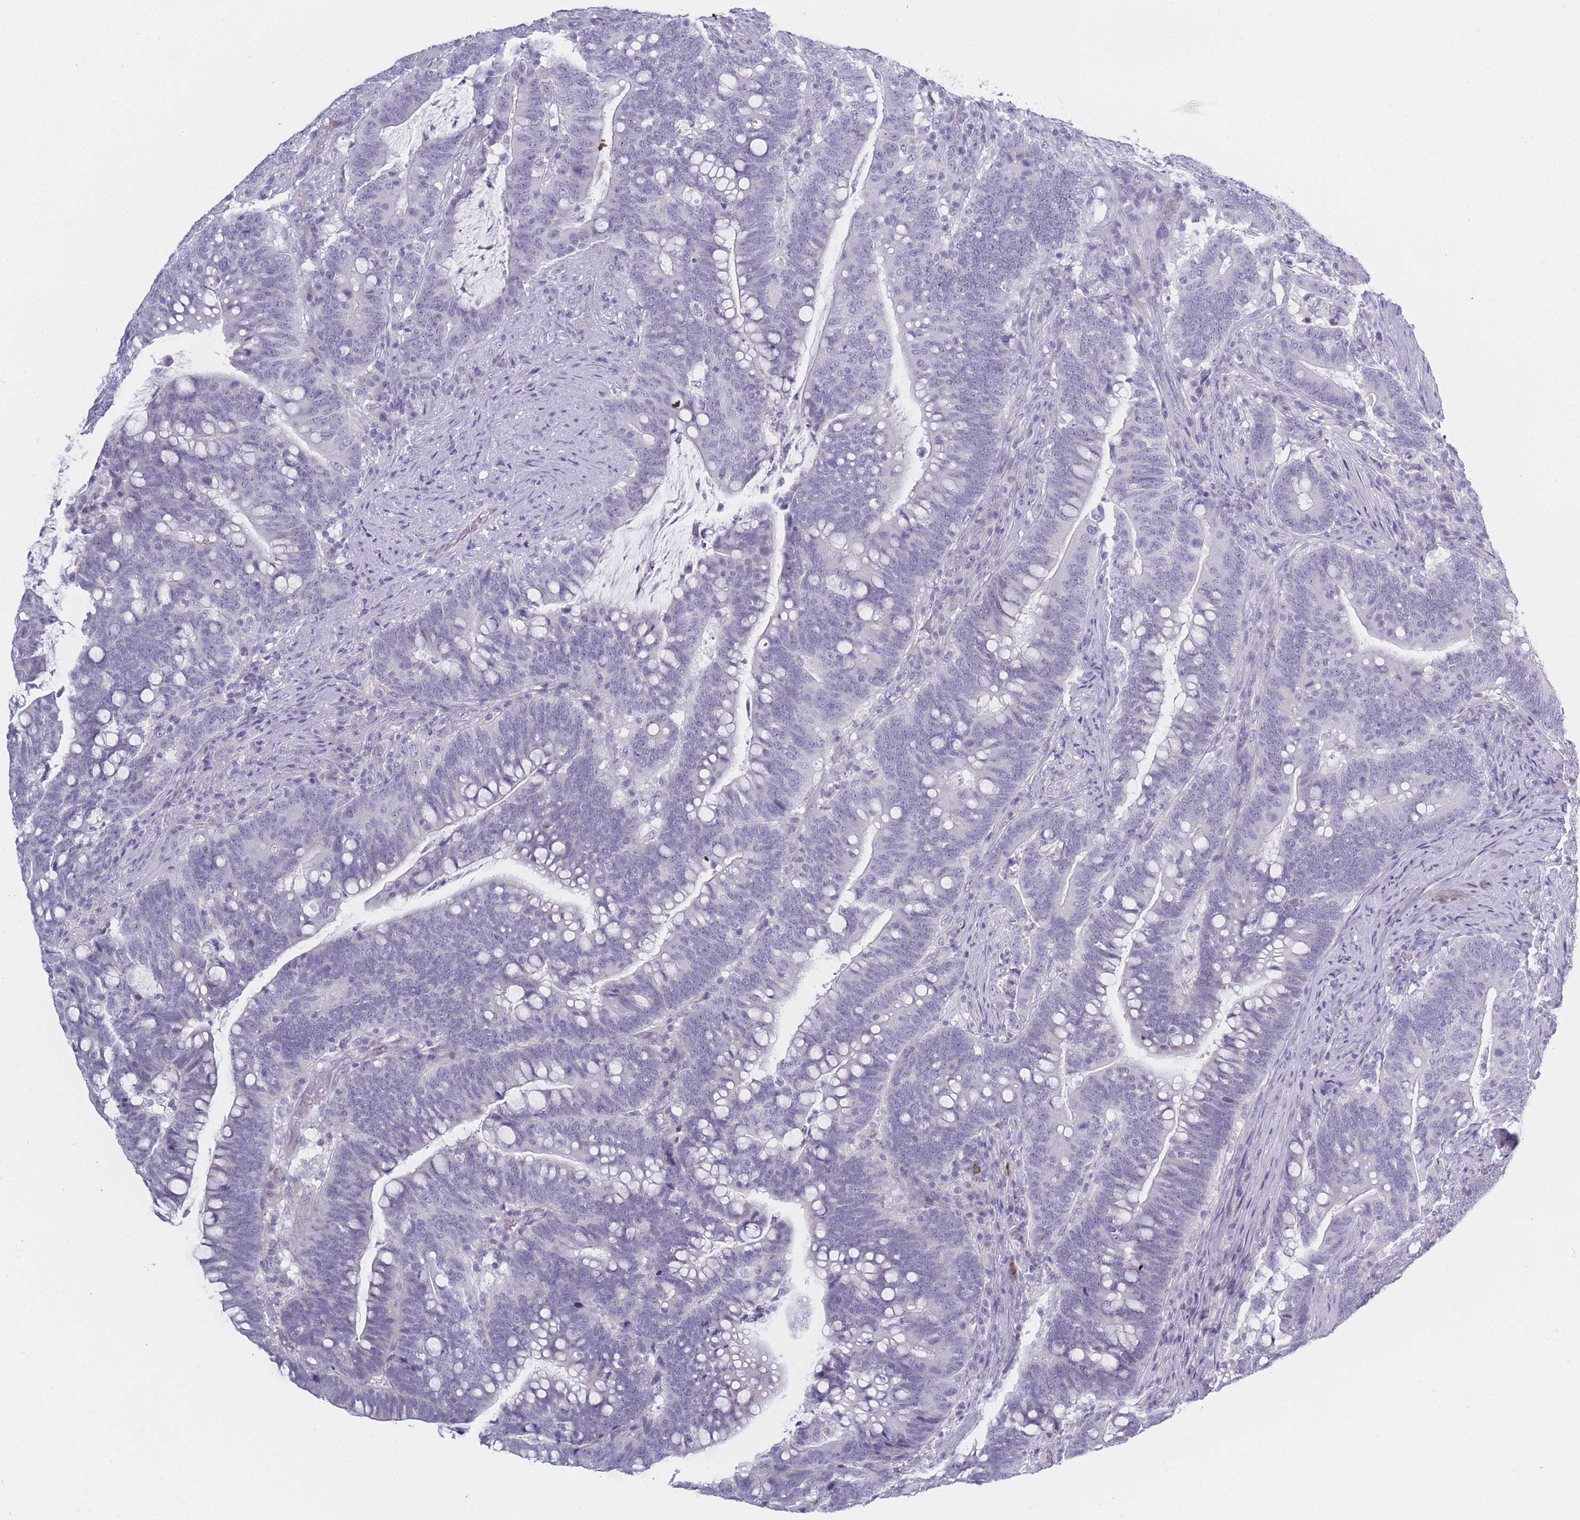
{"staining": {"intensity": "negative", "quantity": "none", "location": "none"}, "tissue": "colorectal cancer", "cell_type": "Tumor cells", "image_type": "cancer", "snomed": [{"axis": "morphology", "description": "Normal tissue, NOS"}, {"axis": "morphology", "description": "Adenocarcinoma, NOS"}, {"axis": "topography", "description": "Colon"}], "caption": "Immunohistochemical staining of human colorectal adenocarcinoma shows no significant positivity in tumor cells.", "gene": "ROS1", "patient": {"sex": "female", "age": 66}}